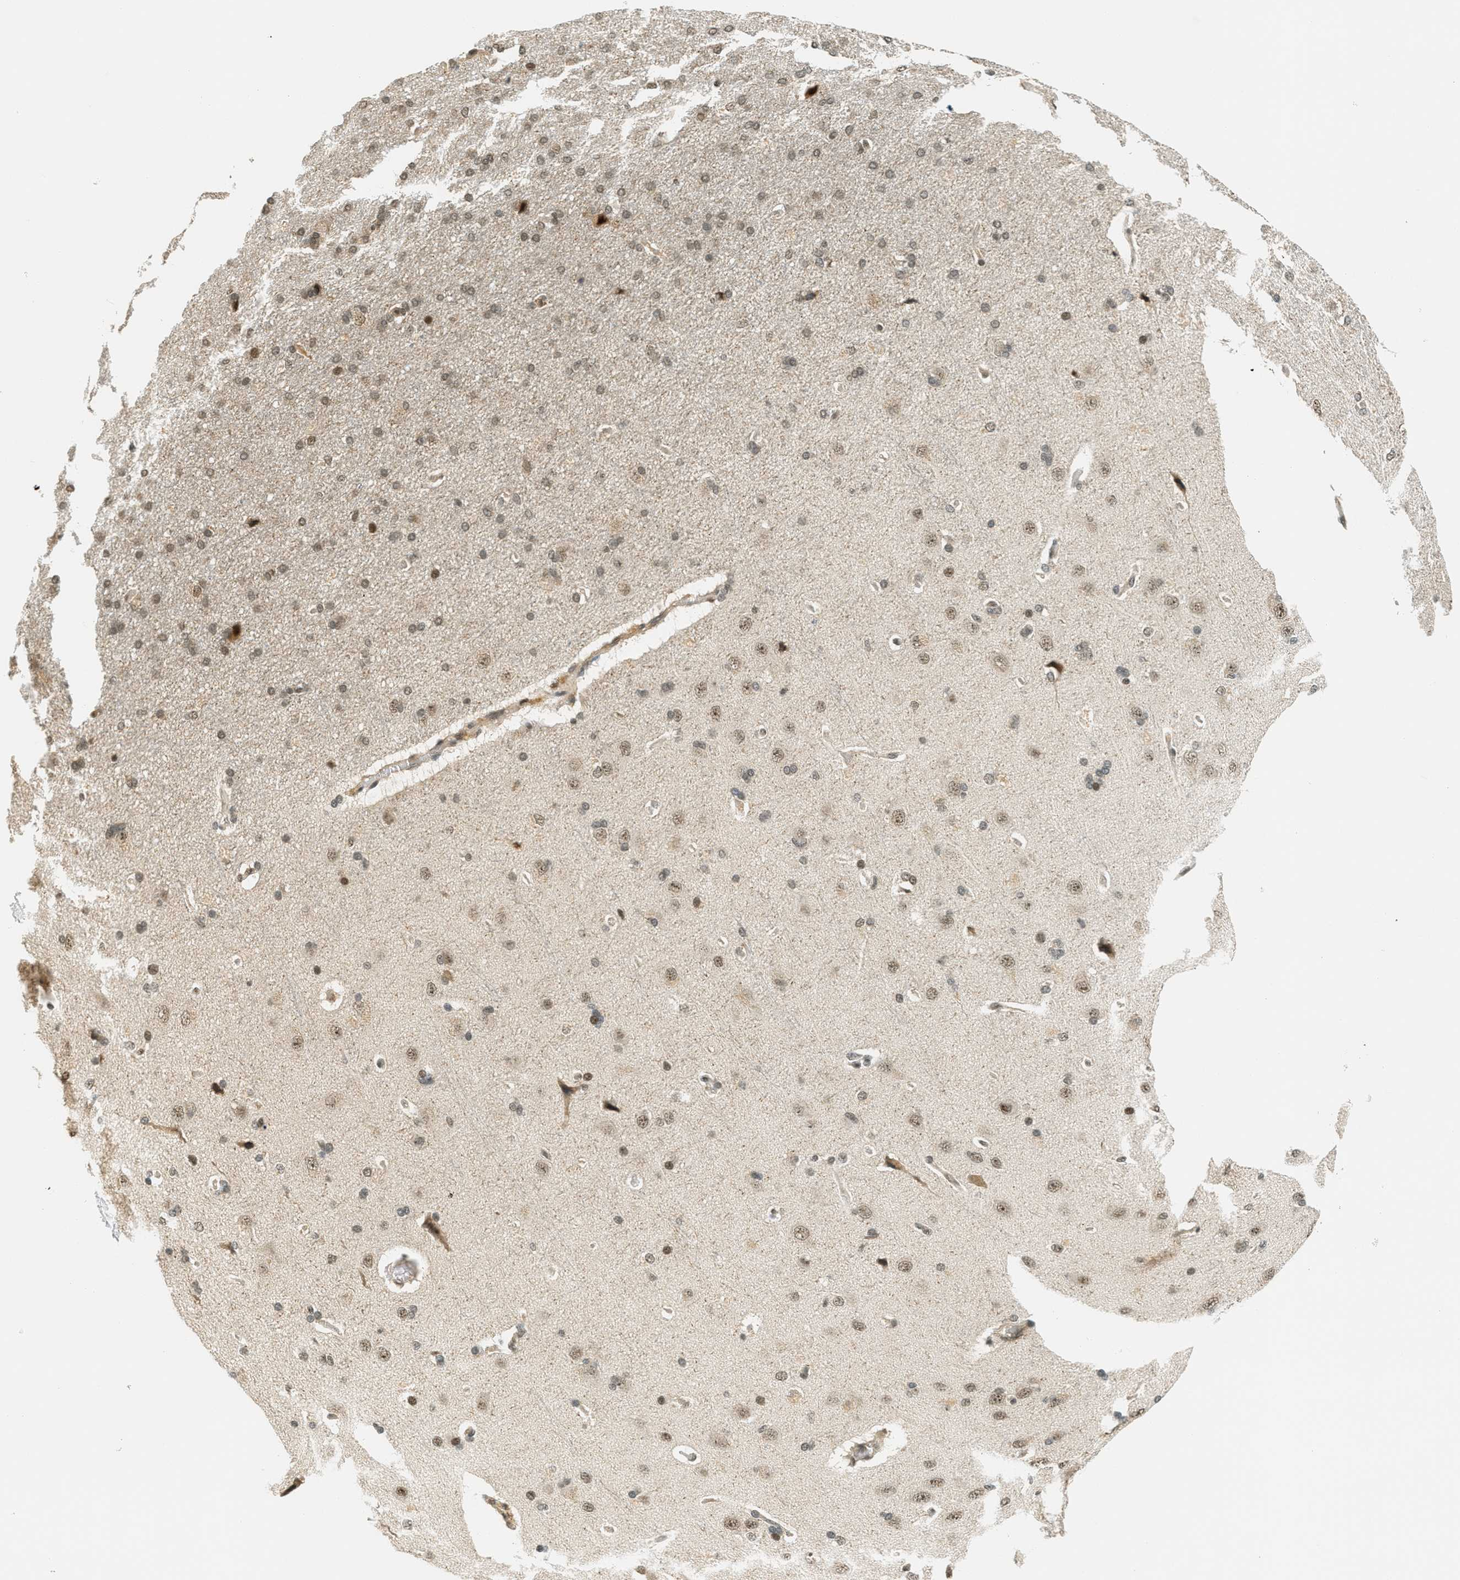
{"staining": {"intensity": "moderate", "quantity": ">75%", "location": "cytoplasmic/membranous,nuclear"}, "tissue": "cerebral cortex", "cell_type": "Endothelial cells", "image_type": "normal", "snomed": [{"axis": "morphology", "description": "Normal tissue, NOS"}, {"axis": "topography", "description": "Cerebral cortex"}], "caption": "Immunohistochemical staining of unremarkable human cerebral cortex exhibits medium levels of moderate cytoplasmic/membranous,nuclear staining in approximately >75% of endothelial cells. Nuclei are stained in blue.", "gene": "FOXM1", "patient": {"sex": "male", "age": 62}}